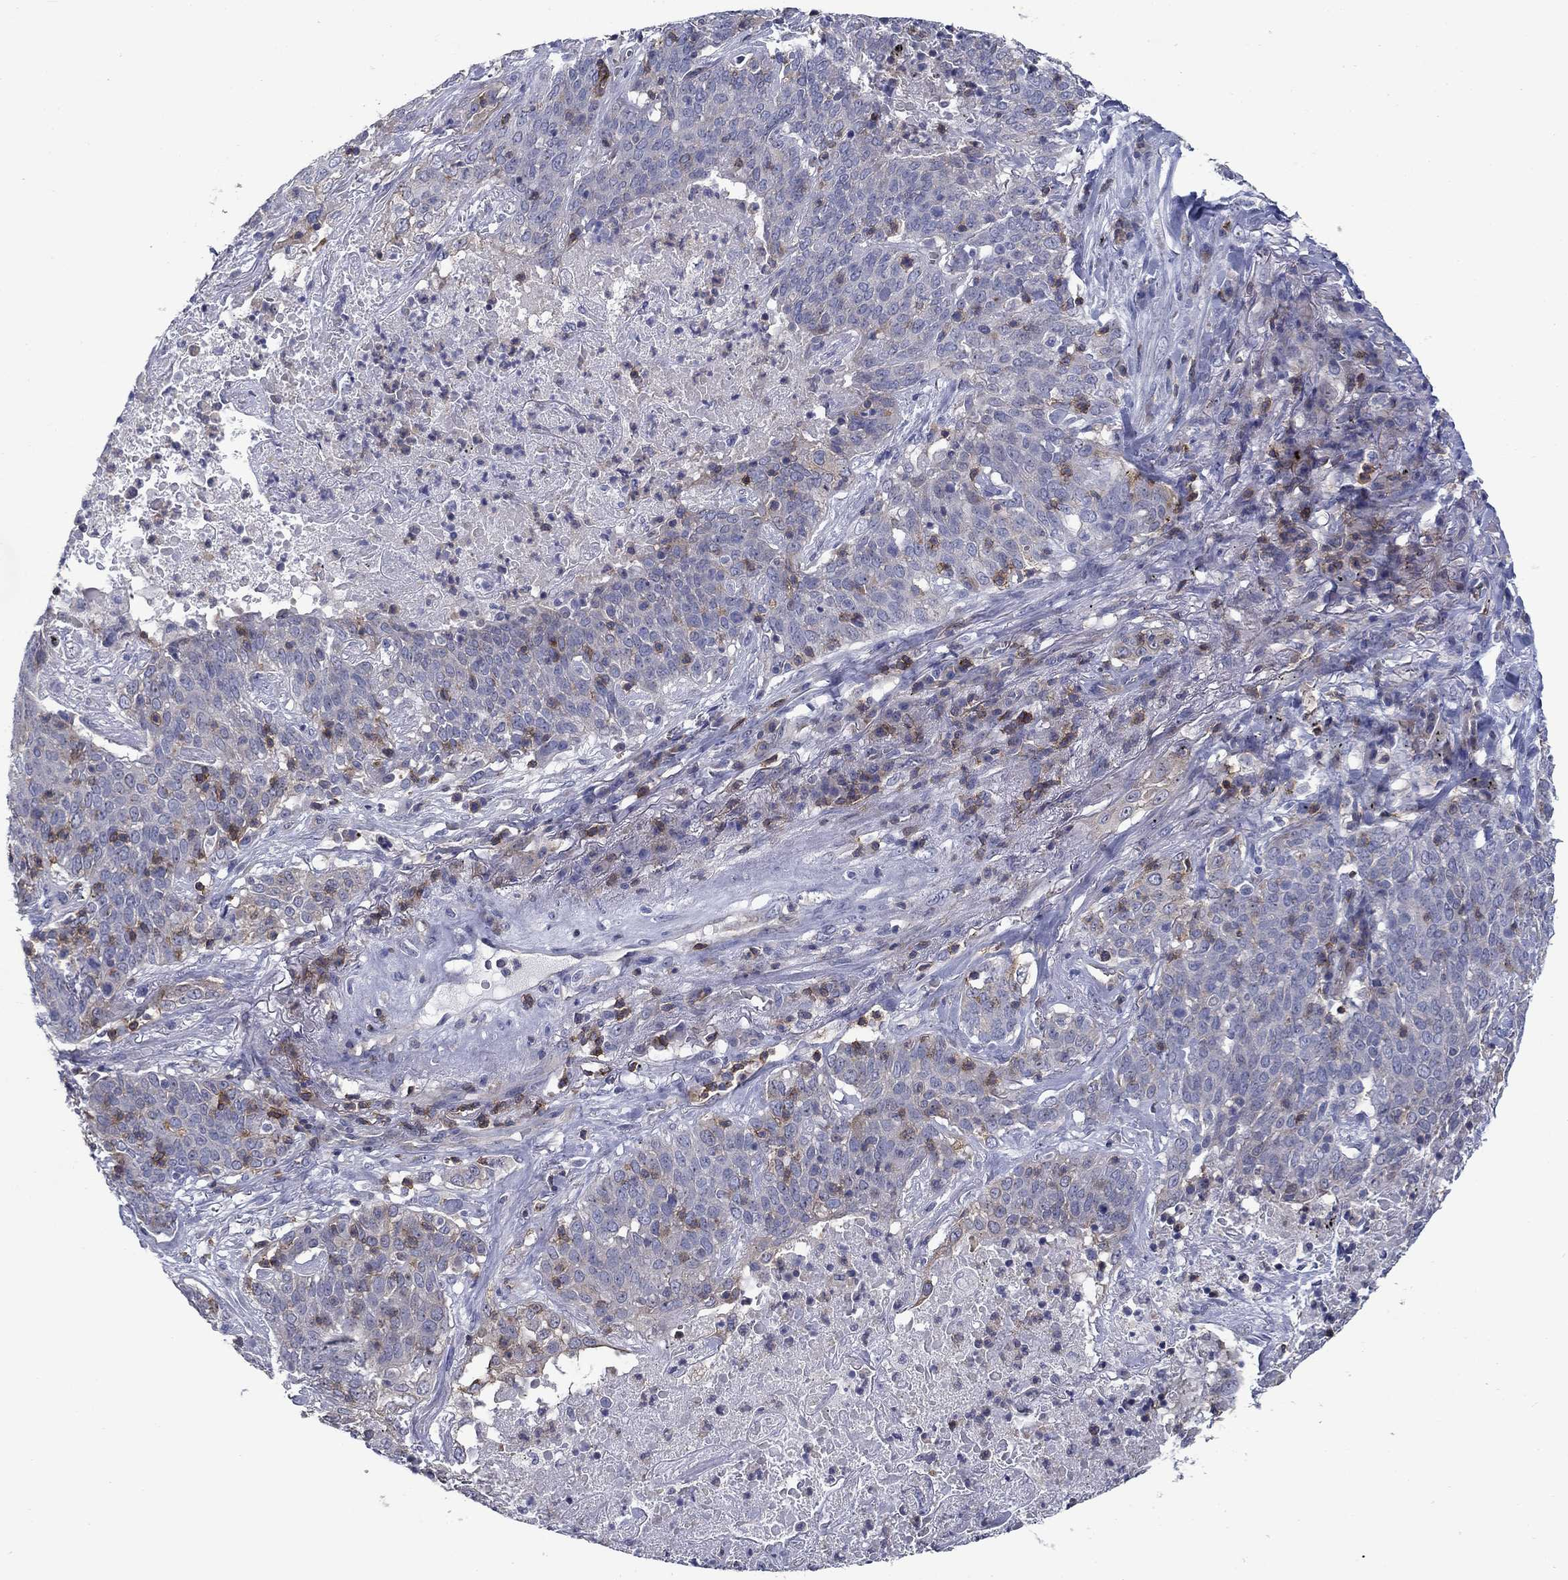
{"staining": {"intensity": "negative", "quantity": "none", "location": "none"}, "tissue": "lung cancer", "cell_type": "Tumor cells", "image_type": "cancer", "snomed": [{"axis": "morphology", "description": "Squamous cell carcinoma, NOS"}, {"axis": "topography", "description": "Lung"}], "caption": "DAB (3,3'-diaminobenzidine) immunohistochemical staining of human lung cancer (squamous cell carcinoma) reveals no significant expression in tumor cells. Nuclei are stained in blue.", "gene": "SIT1", "patient": {"sex": "male", "age": 82}}